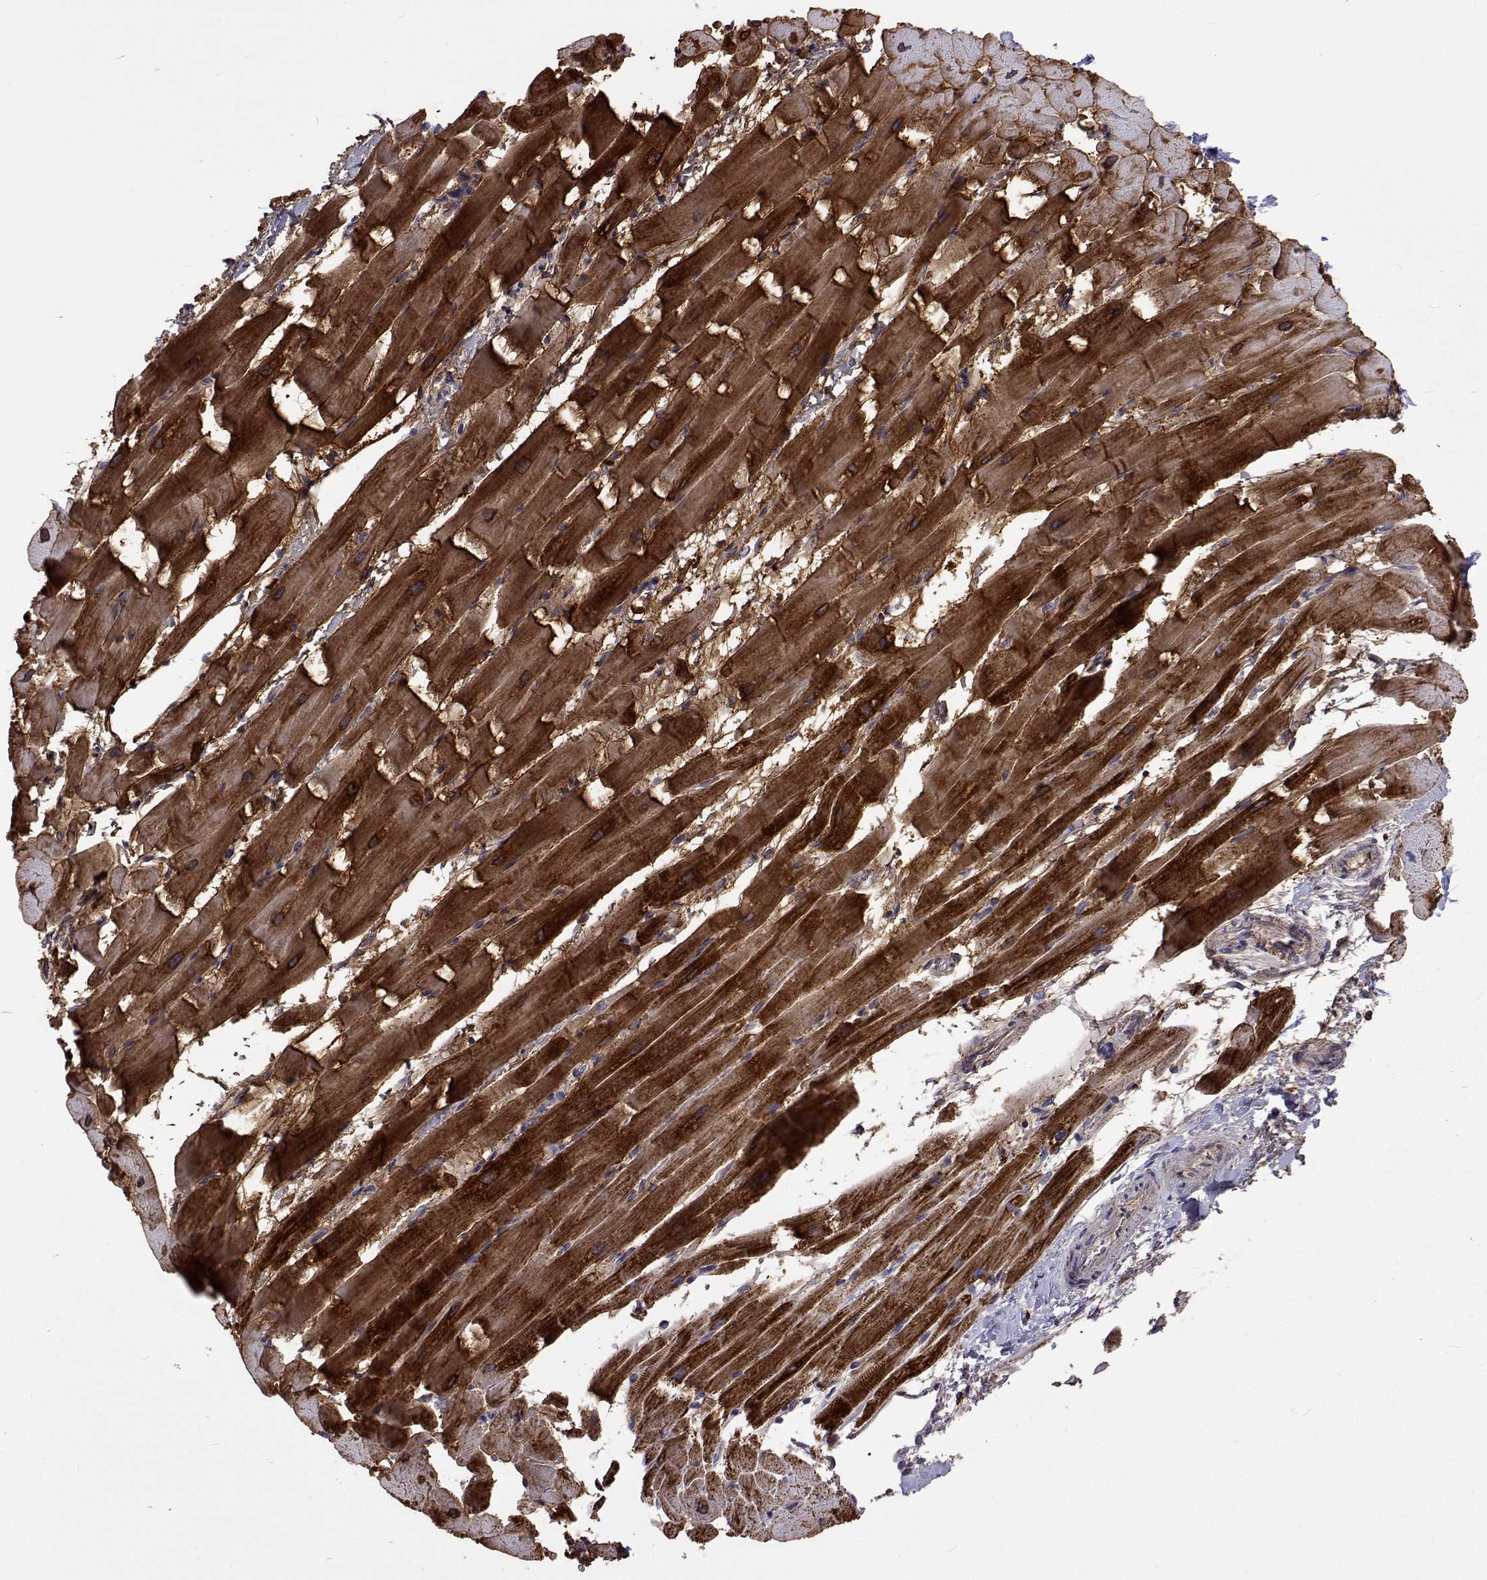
{"staining": {"intensity": "strong", "quantity": ">75%", "location": "cytoplasmic/membranous"}, "tissue": "heart muscle", "cell_type": "Cardiomyocytes", "image_type": "normal", "snomed": [{"axis": "morphology", "description": "Normal tissue, NOS"}, {"axis": "topography", "description": "Heart"}], "caption": "Immunohistochemistry (DAB (3,3'-diaminobenzidine)) staining of normal human heart muscle shows strong cytoplasmic/membranous protein positivity in about >75% of cardiomyocytes.", "gene": "MCCC2", "patient": {"sex": "male", "age": 37}}